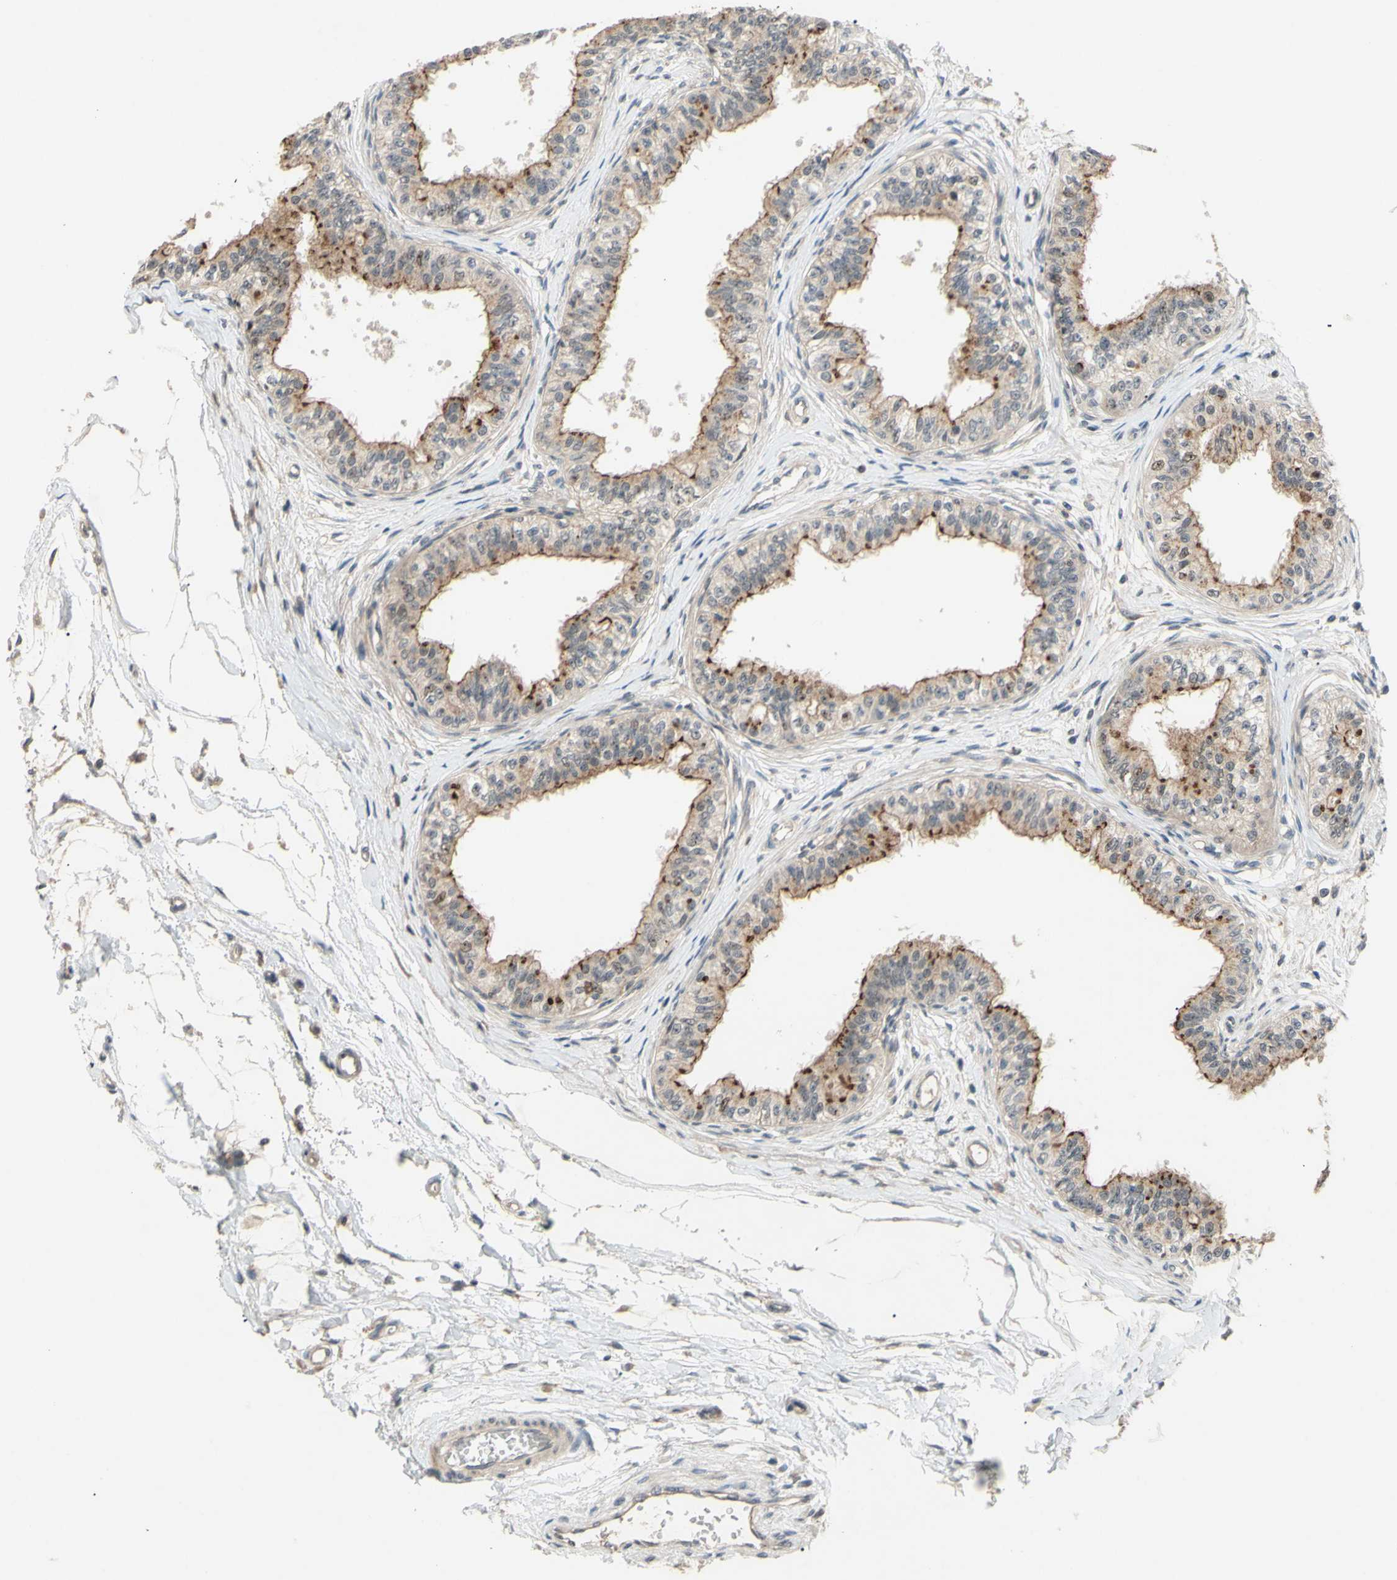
{"staining": {"intensity": "moderate", "quantity": ">75%", "location": "cytoplasmic/membranous"}, "tissue": "epididymis", "cell_type": "Glandular cells", "image_type": "normal", "snomed": [{"axis": "morphology", "description": "Normal tissue, NOS"}, {"axis": "morphology", "description": "Adenocarcinoma, metastatic, NOS"}, {"axis": "topography", "description": "Testis"}, {"axis": "topography", "description": "Epididymis"}], "caption": "IHC of normal human epididymis demonstrates medium levels of moderate cytoplasmic/membranous positivity in about >75% of glandular cells. (IHC, brightfield microscopy, high magnification).", "gene": "ALK", "patient": {"sex": "male", "age": 26}}